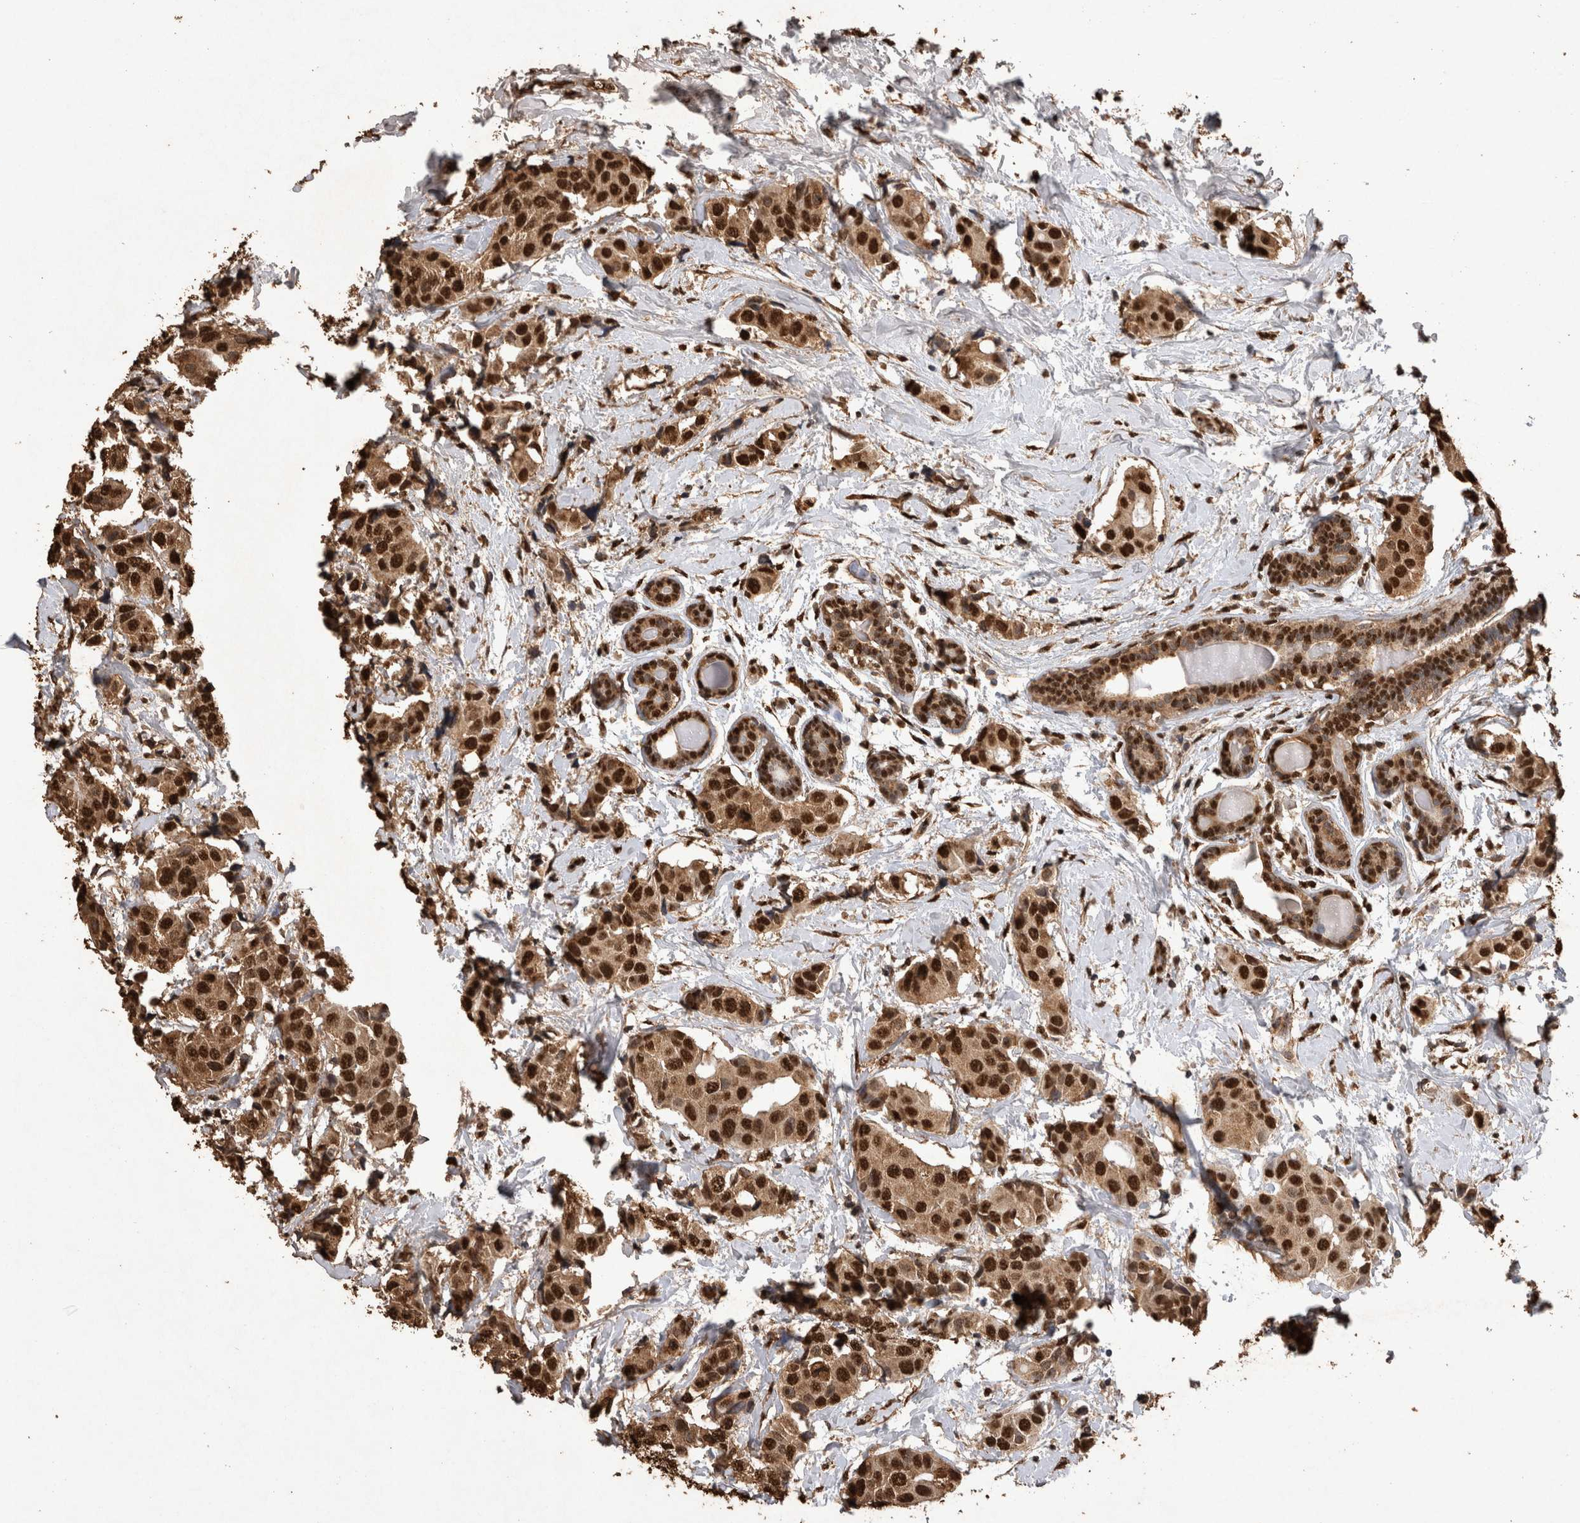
{"staining": {"intensity": "strong", "quantity": ">75%", "location": "cytoplasmic/membranous,nuclear"}, "tissue": "breast cancer", "cell_type": "Tumor cells", "image_type": "cancer", "snomed": [{"axis": "morphology", "description": "Normal tissue, NOS"}, {"axis": "morphology", "description": "Duct carcinoma"}, {"axis": "topography", "description": "Breast"}], "caption": "A brown stain shows strong cytoplasmic/membranous and nuclear staining of a protein in breast cancer tumor cells.", "gene": "OAS2", "patient": {"sex": "female", "age": 39}}